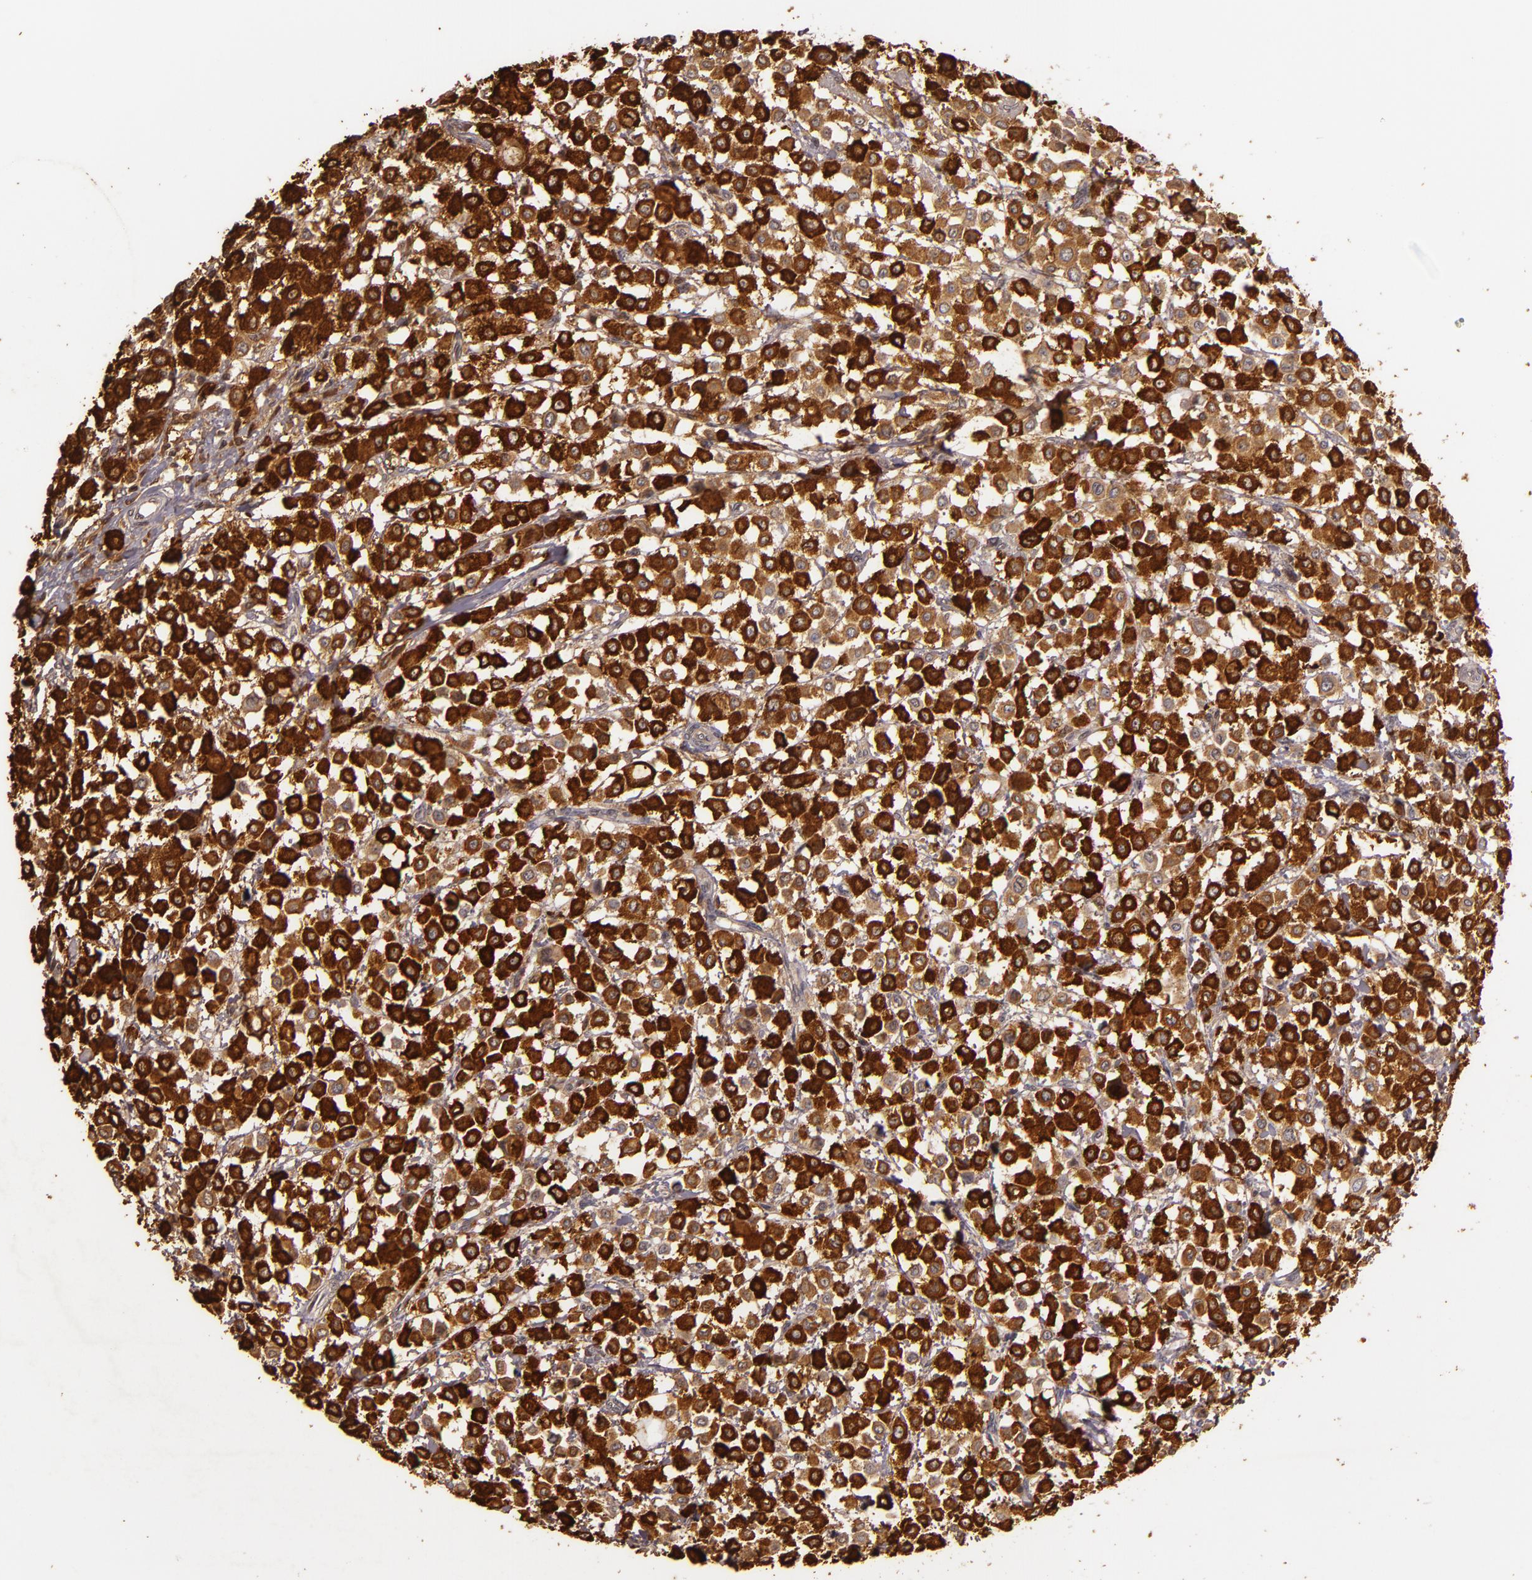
{"staining": {"intensity": "strong", "quantity": ">75%", "location": "cytoplasmic/membranous"}, "tissue": "breast cancer", "cell_type": "Tumor cells", "image_type": "cancer", "snomed": [{"axis": "morphology", "description": "Lobular carcinoma"}, {"axis": "topography", "description": "Breast"}], "caption": "Immunohistochemistry (DAB (3,3'-diaminobenzidine)) staining of lobular carcinoma (breast) demonstrates strong cytoplasmic/membranous protein expression in approximately >75% of tumor cells.", "gene": "TFF1", "patient": {"sex": "female", "age": 85}}